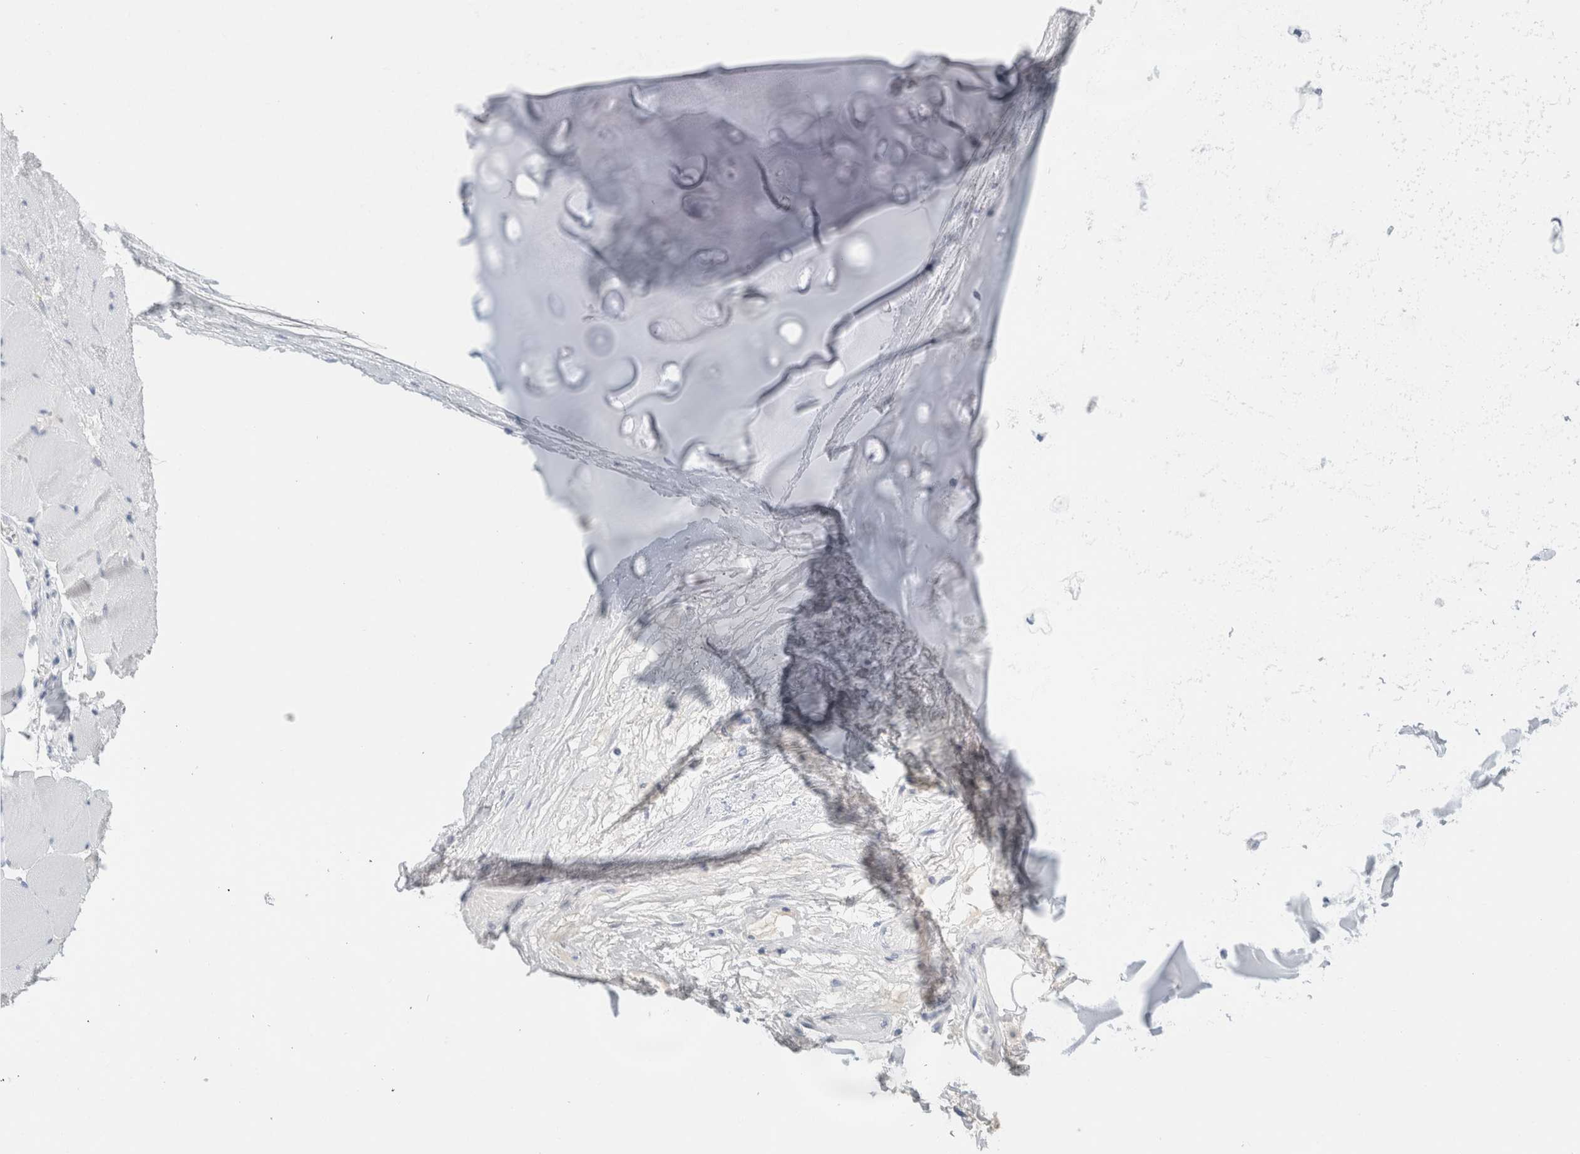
{"staining": {"intensity": "negative", "quantity": "none", "location": "none"}, "tissue": "adipose tissue", "cell_type": "Adipocytes", "image_type": "normal", "snomed": [{"axis": "morphology", "description": "Normal tissue, NOS"}, {"axis": "topography", "description": "Bronchus"}], "caption": "This image is of benign adipose tissue stained with immunohistochemistry to label a protein in brown with the nuclei are counter-stained blue. There is no expression in adipocytes.", "gene": "TSPAN8", "patient": {"sex": "male", "age": 66}}